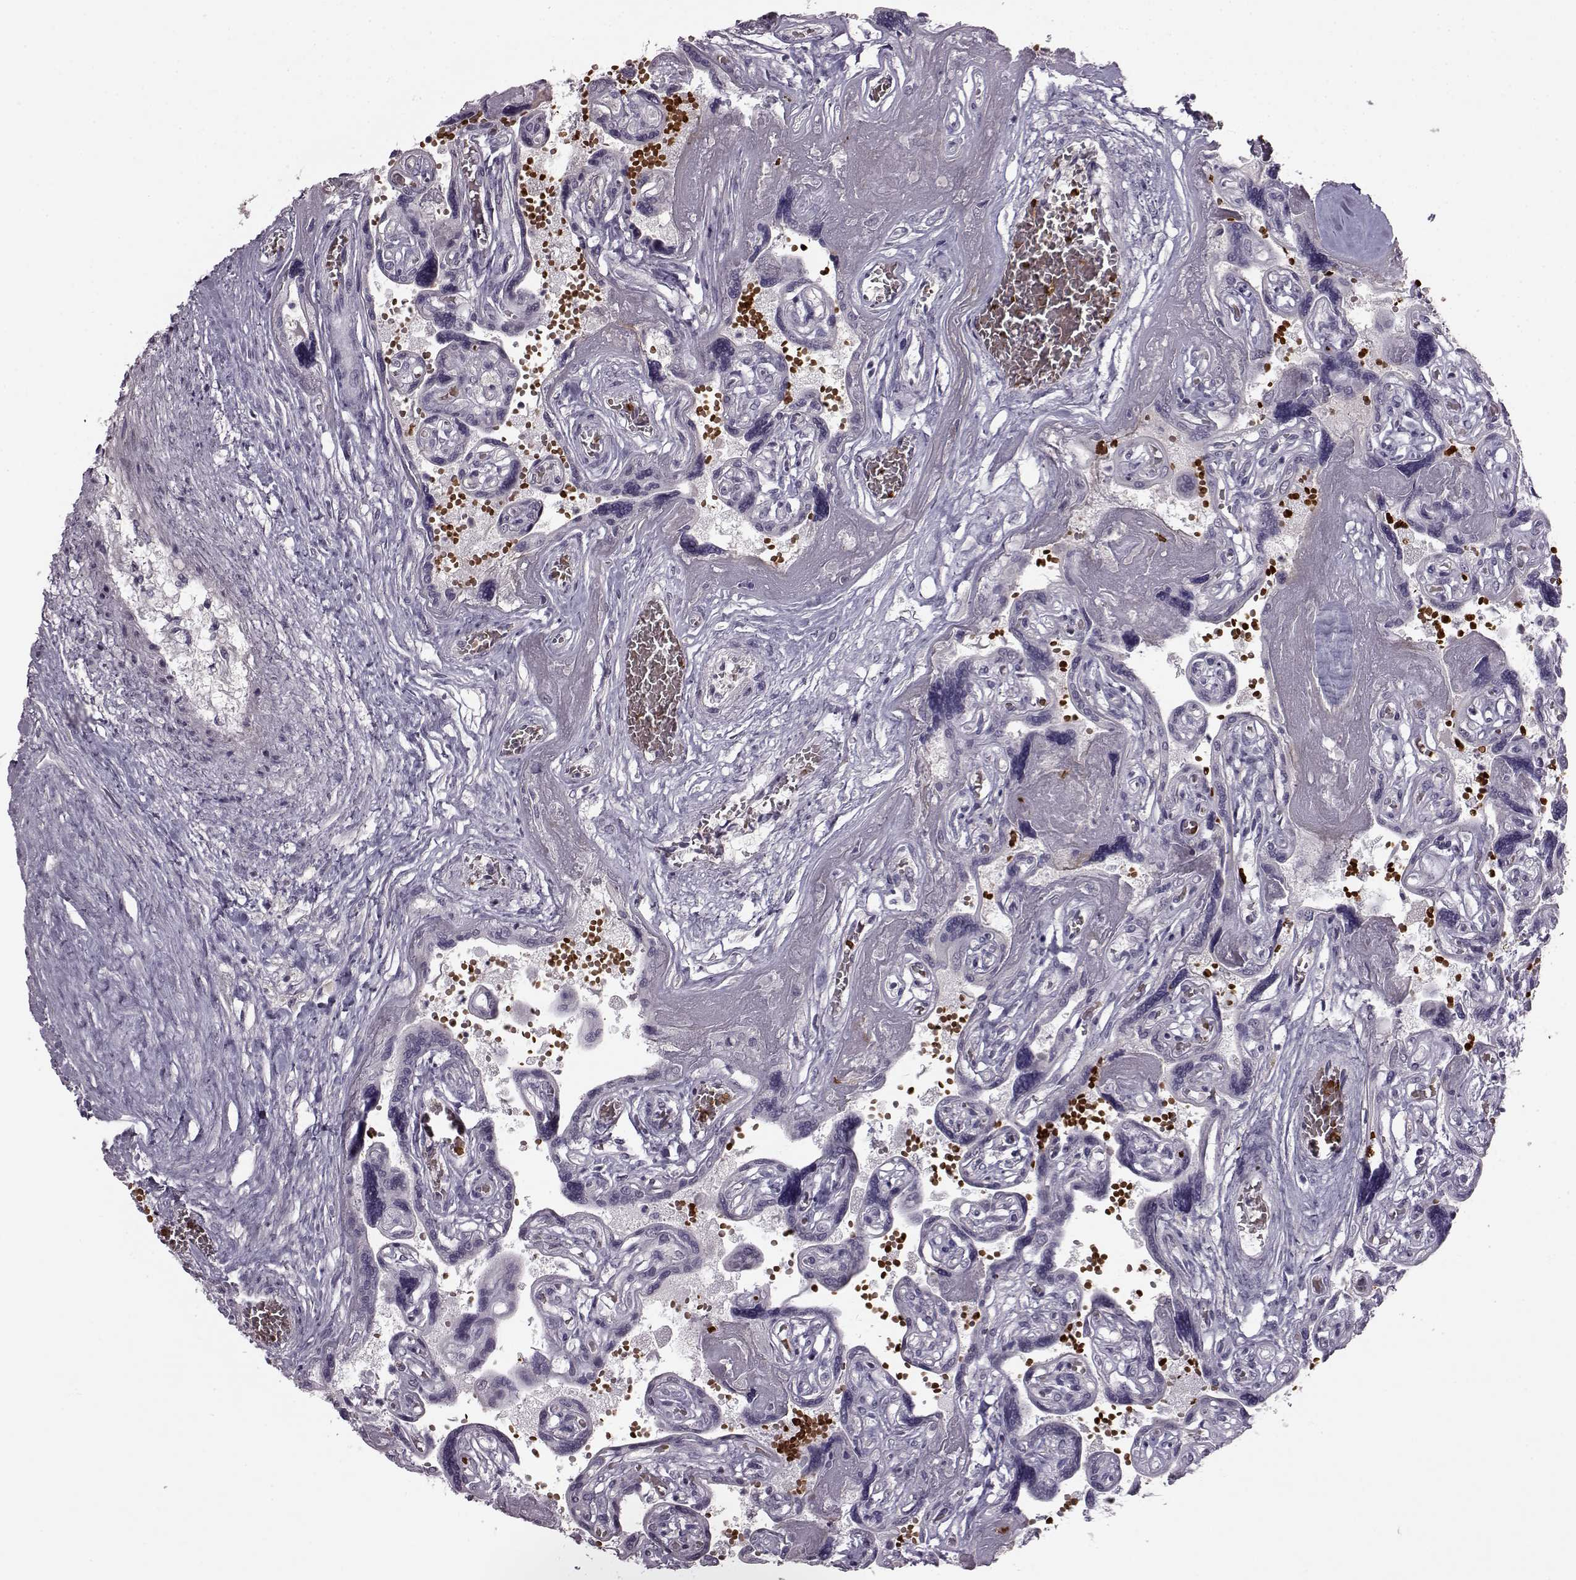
{"staining": {"intensity": "negative", "quantity": "none", "location": "none"}, "tissue": "placenta", "cell_type": "Decidual cells", "image_type": "normal", "snomed": [{"axis": "morphology", "description": "Normal tissue, NOS"}, {"axis": "topography", "description": "Placenta"}], "caption": "Immunohistochemistry (IHC) histopathology image of benign placenta: human placenta stained with DAB (3,3'-diaminobenzidine) shows no significant protein expression in decidual cells.", "gene": "PROP1", "patient": {"sex": "female", "age": 32}}